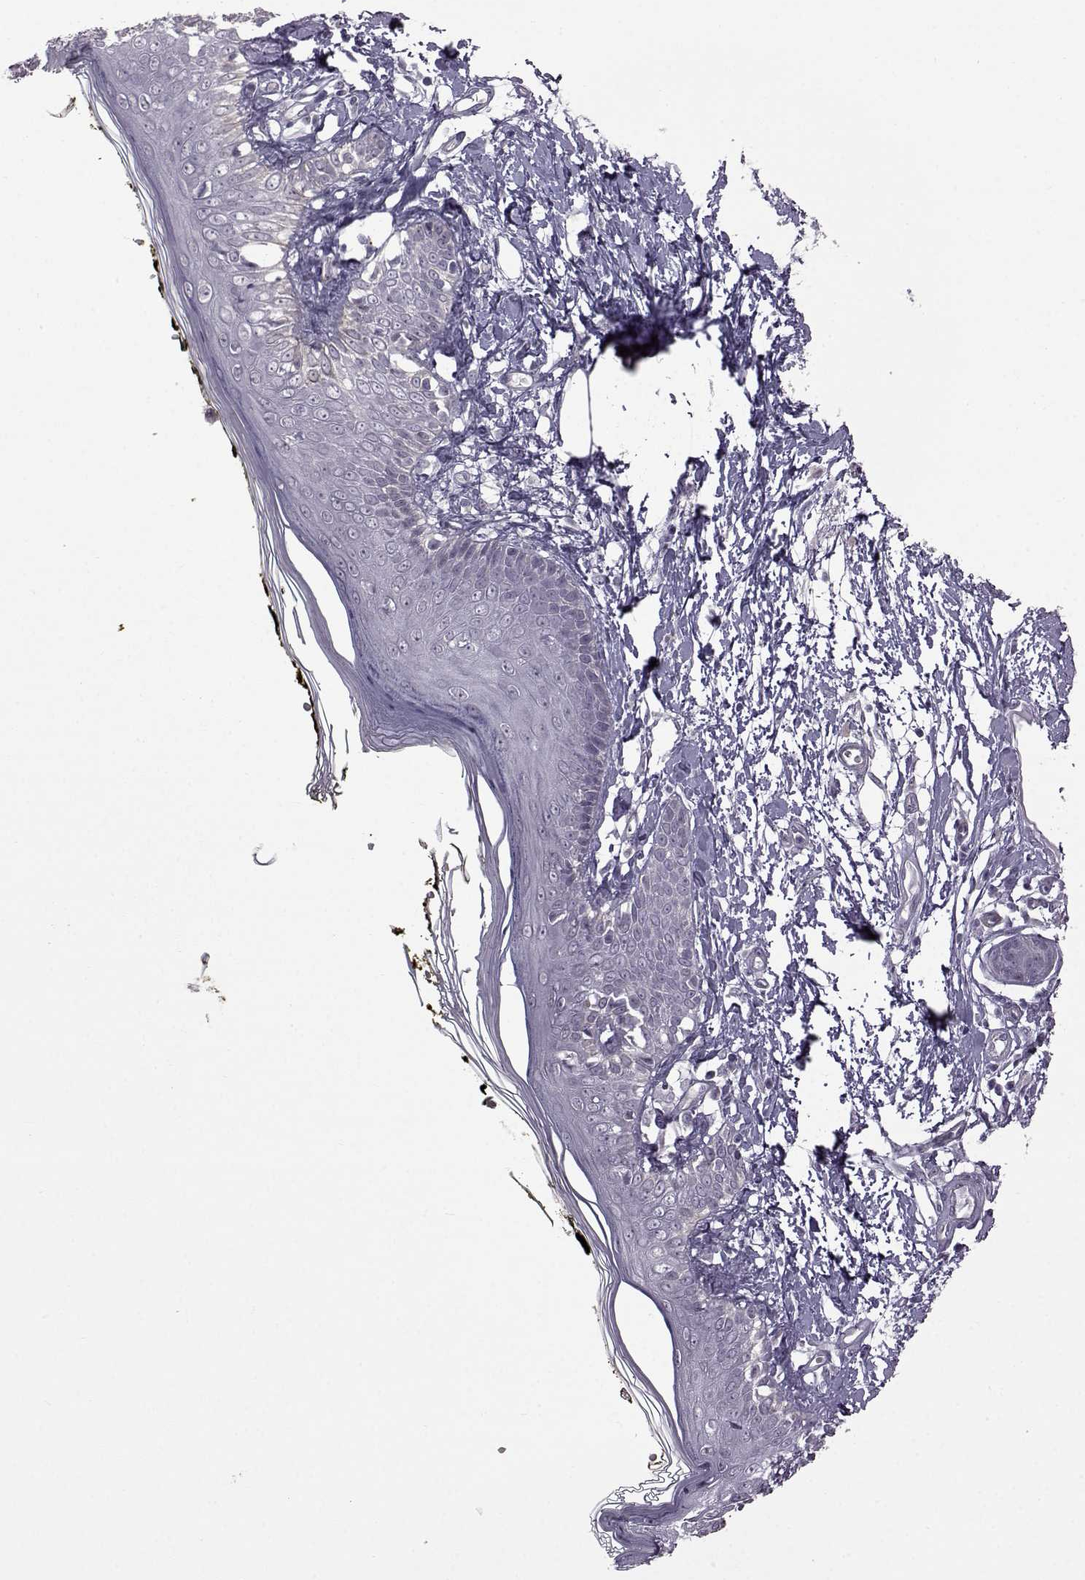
{"staining": {"intensity": "negative", "quantity": "none", "location": "none"}, "tissue": "skin", "cell_type": "Fibroblasts", "image_type": "normal", "snomed": [{"axis": "morphology", "description": "Normal tissue, NOS"}, {"axis": "topography", "description": "Skin"}], "caption": "Immunohistochemistry histopathology image of unremarkable skin: skin stained with DAB reveals no significant protein expression in fibroblasts. The staining is performed using DAB brown chromogen with nuclei counter-stained in using hematoxylin.", "gene": "SYNPO2", "patient": {"sex": "male", "age": 76}}